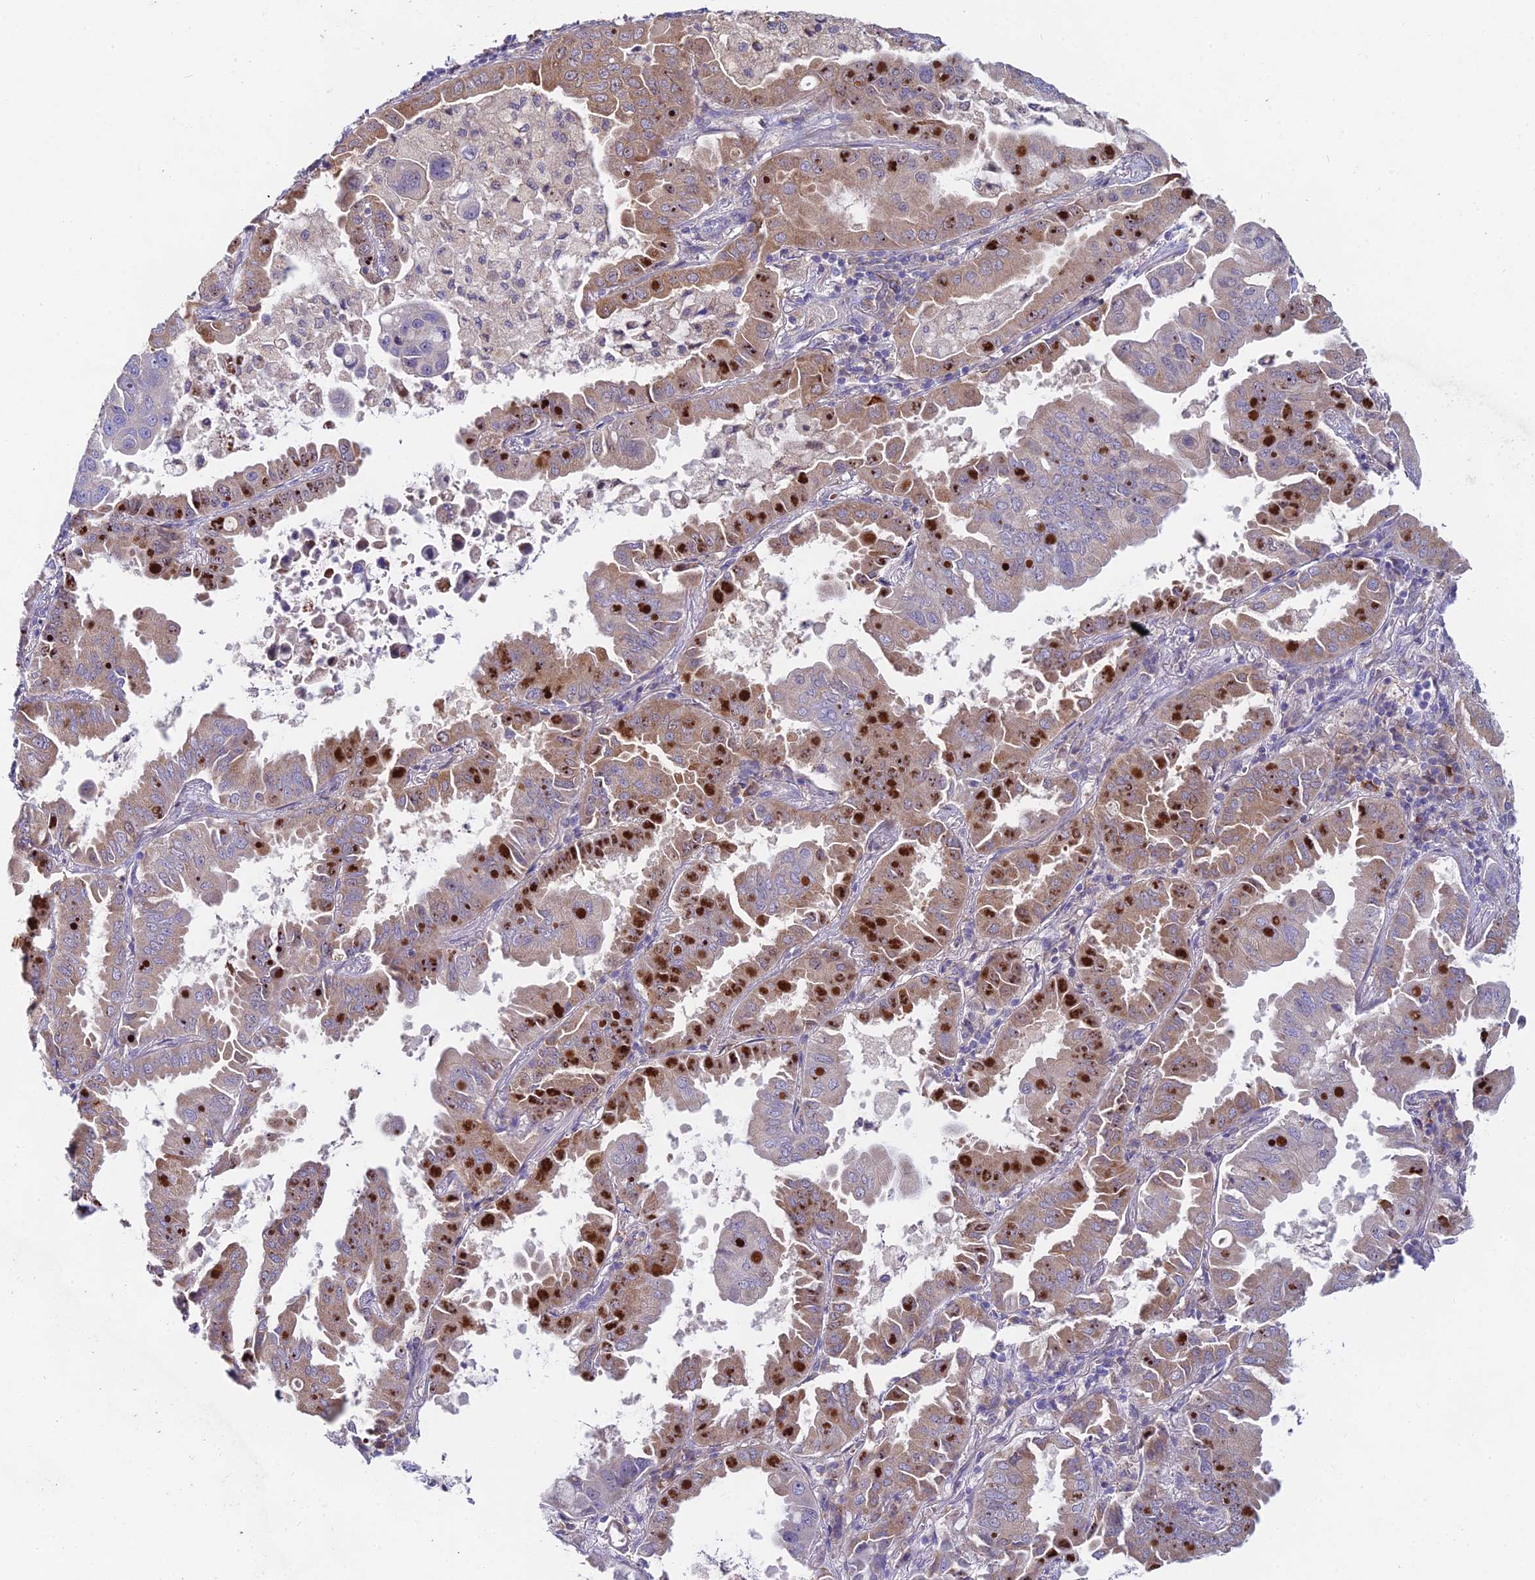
{"staining": {"intensity": "strong", "quantity": "25%-75%", "location": "cytoplasmic/membranous"}, "tissue": "lung cancer", "cell_type": "Tumor cells", "image_type": "cancer", "snomed": [{"axis": "morphology", "description": "Adenocarcinoma, NOS"}, {"axis": "topography", "description": "Lung"}], "caption": "Immunohistochemical staining of lung cancer shows high levels of strong cytoplasmic/membranous protein expression in approximately 25%-75% of tumor cells.", "gene": "WDR43", "patient": {"sex": "male", "age": 64}}